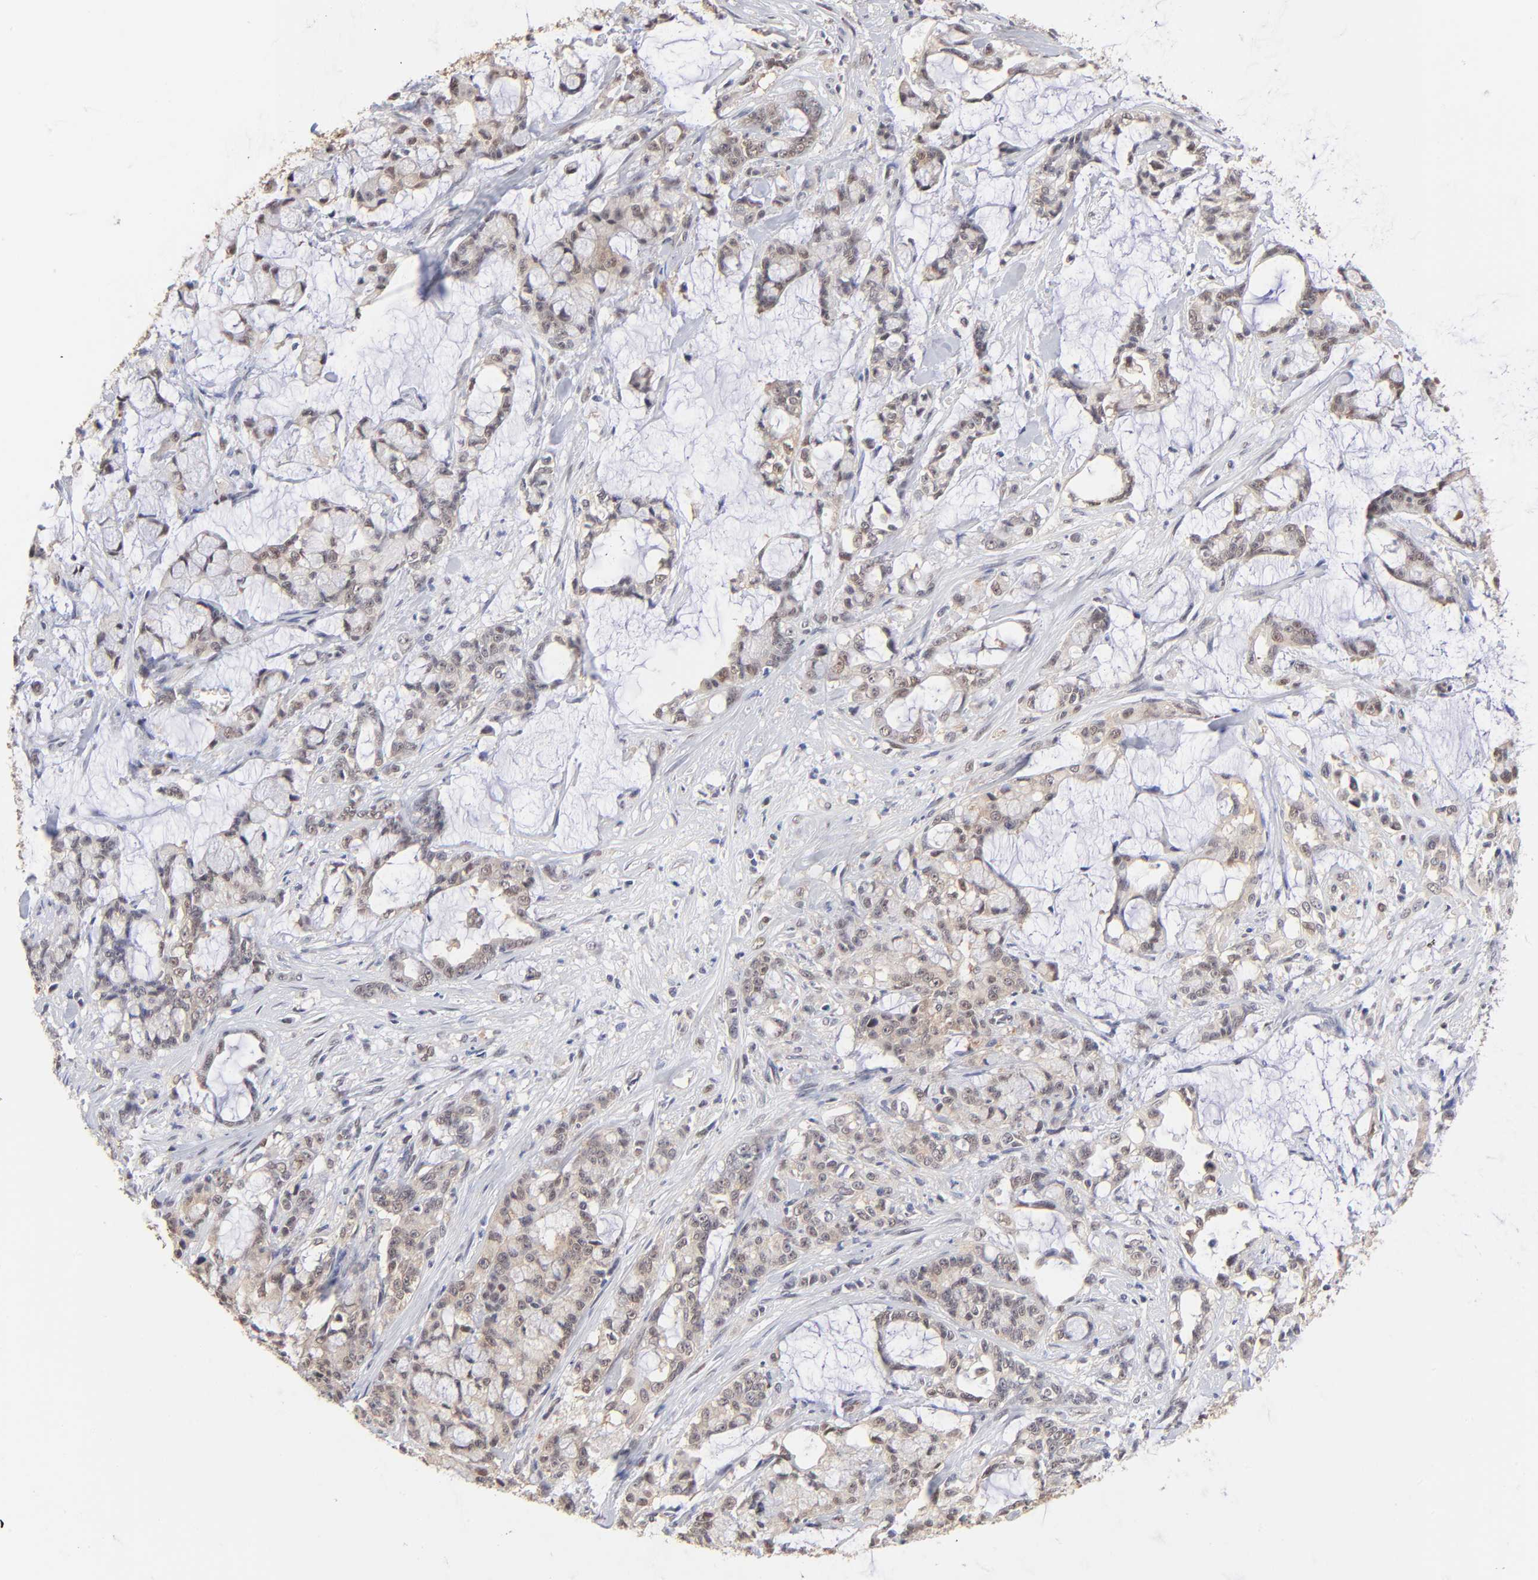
{"staining": {"intensity": "weak", "quantity": "<25%", "location": "cytoplasmic/membranous,nuclear"}, "tissue": "pancreatic cancer", "cell_type": "Tumor cells", "image_type": "cancer", "snomed": [{"axis": "morphology", "description": "Adenocarcinoma, NOS"}, {"axis": "topography", "description": "Pancreas"}], "caption": "Photomicrograph shows no protein expression in tumor cells of pancreatic cancer (adenocarcinoma) tissue. (Immunohistochemistry (ihc), brightfield microscopy, high magnification).", "gene": "PSMC4", "patient": {"sex": "female", "age": 73}}